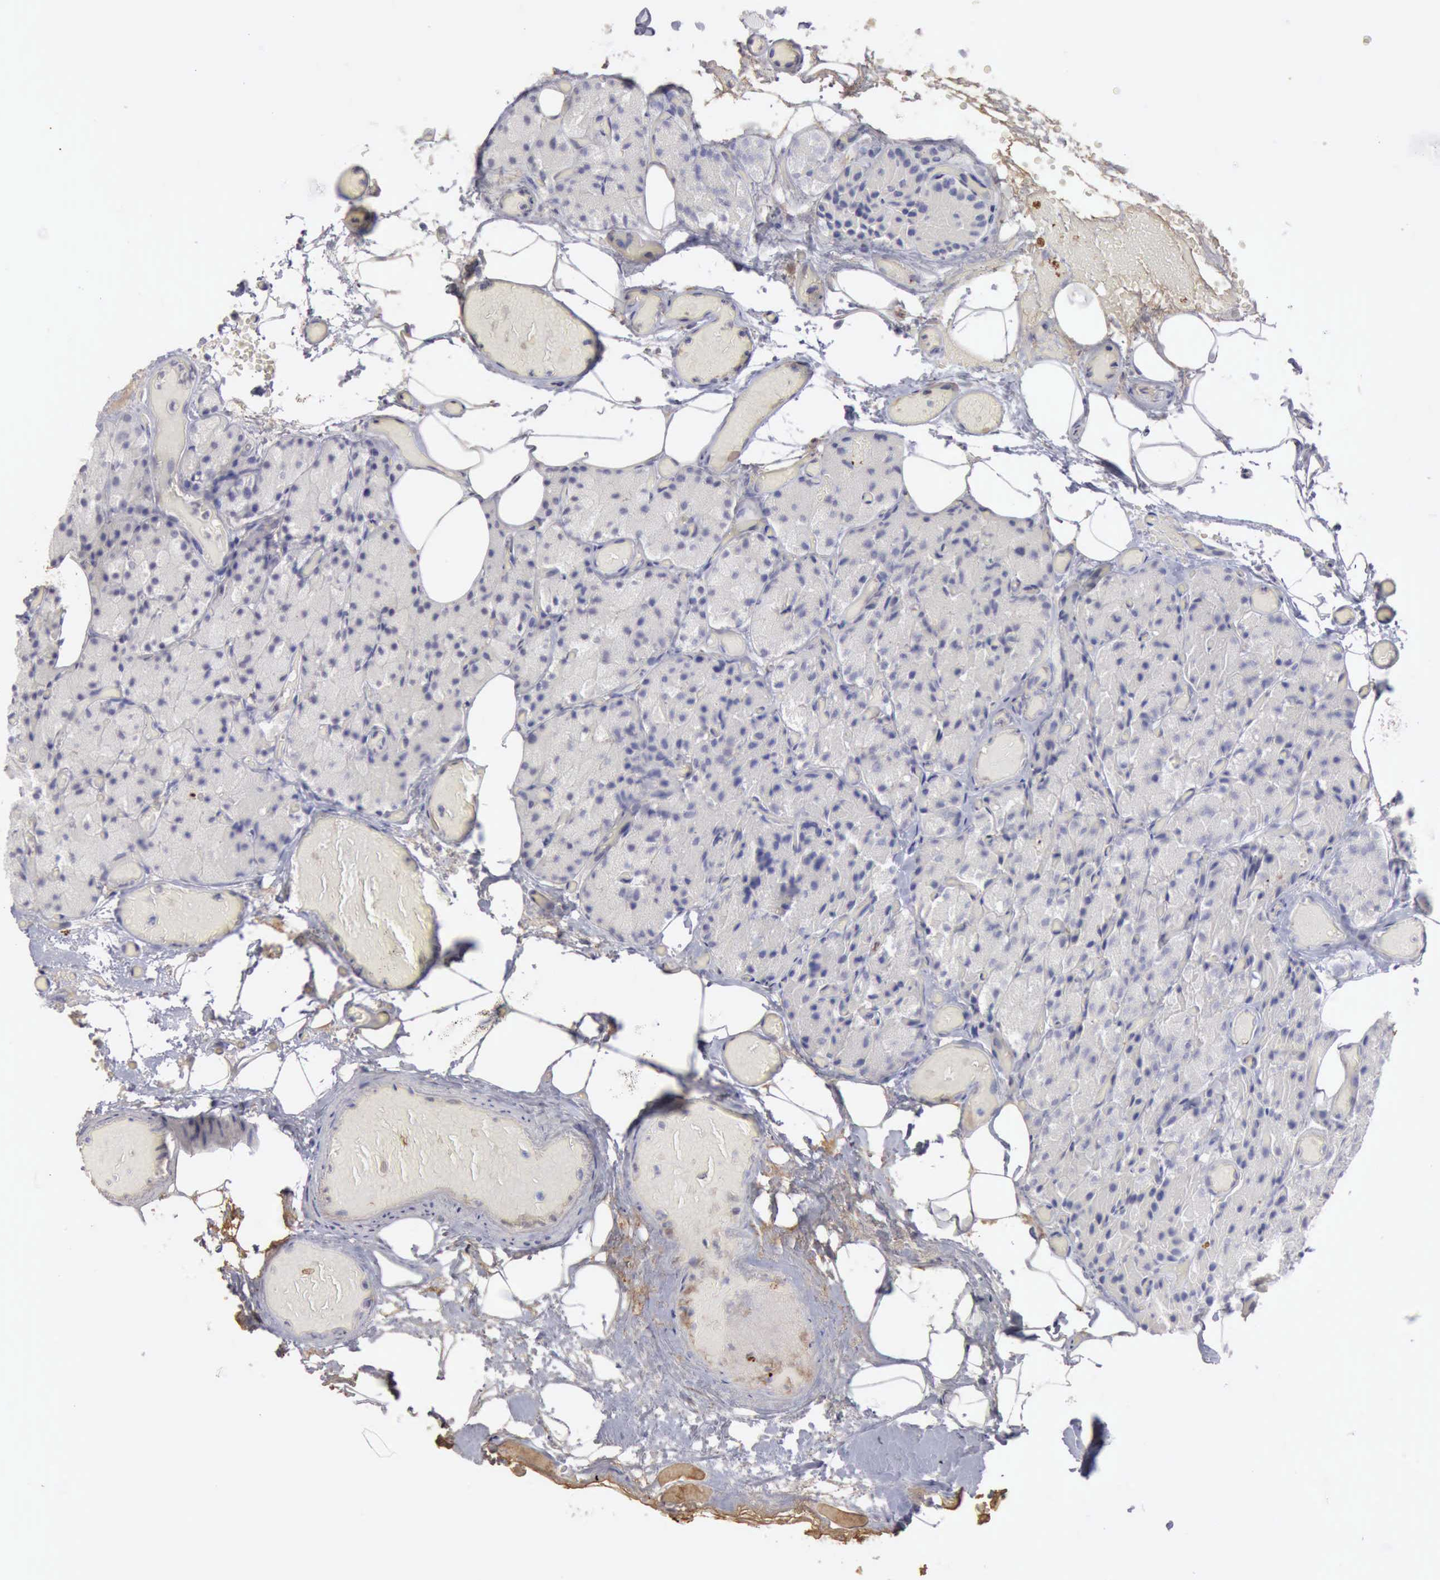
{"staining": {"intensity": "negative", "quantity": "none", "location": "none"}, "tissue": "parathyroid gland", "cell_type": "Glandular cells", "image_type": "normal", "snomed": [{"axis": "morphology", "description": "Normal tissue, NOS"}, {"axis": "topography", "description": "Skeletal muscle"}, {"axis": "topography", "description": "Parathyroid gland"}], "caption": "This is a micrograph of IHC staining of normal parathyroid gland, which shows no staining in glandular cells. (DAB IHC visualized using brightfield microscopy, high magnification).", "gene": "TFRC", "patient": {"sex": "female", "age": 37}}